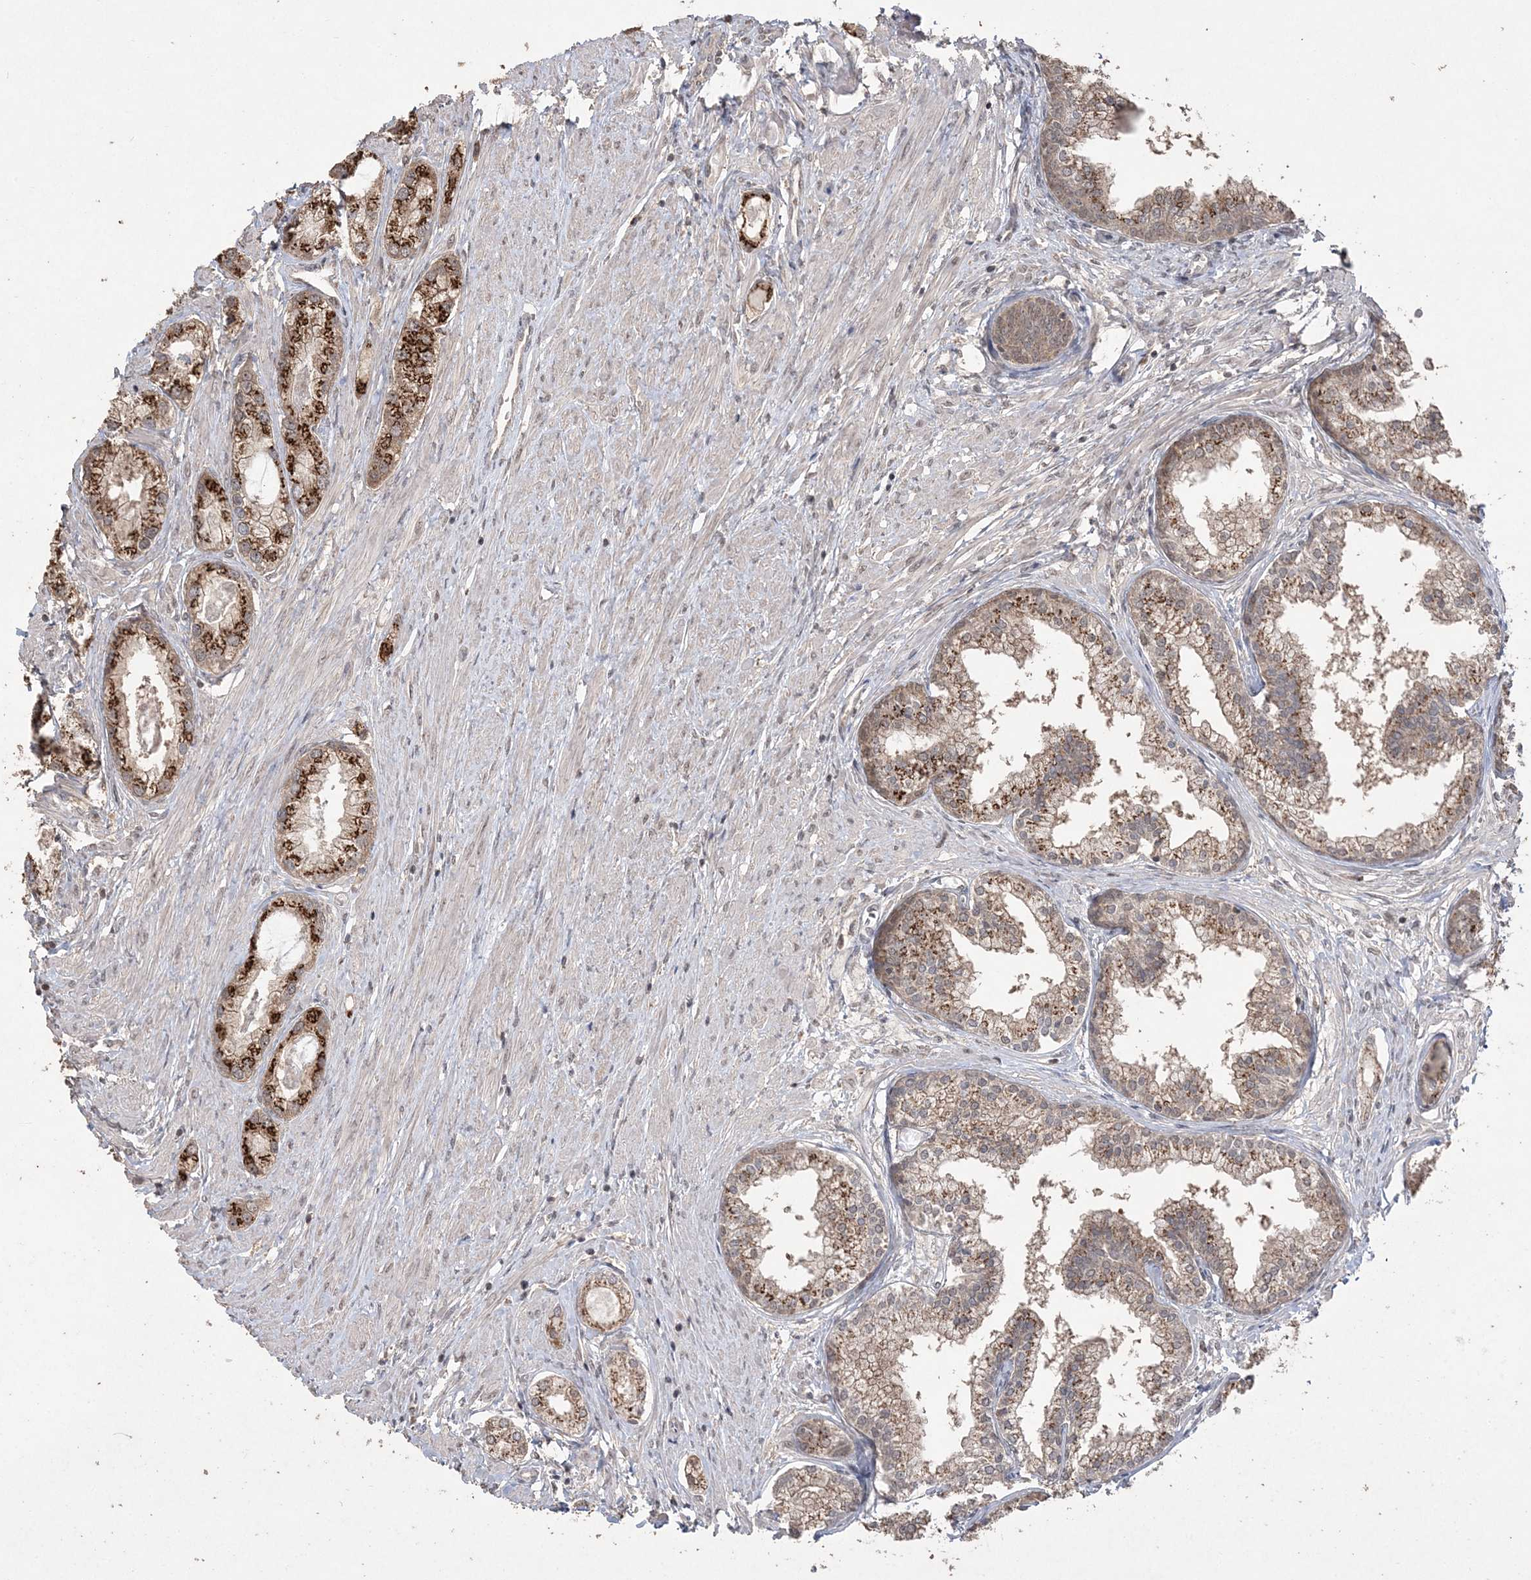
{"staining": {"intensity": "strong", "quantity": ">75%", "location": "cytoplasmic/membranous"}, "tissue": "prostate cancer", "cell_type": "Tumor cells", "image_type": "cancer", "snomed": [{"axis": "morphology", "description": "Adenocarcinoma, Low grade"}, {"axis": "topography", "description": "Prostate"}], "caption": "Prostate cancer (adenocarcinoma (low-grade)) stained with immunohistochemistry (IHC) reveals strong cytoplasmic/membranous staining in about >75% of tumor cells. The staining was performed using DAB (3,3'-diaminobenzidine), with brown indicating positive protein expression. Nuclei are stained blue with hematoxylin.", "gene": "EHHADH", "patient": {"sex": "male", "age": 62}}